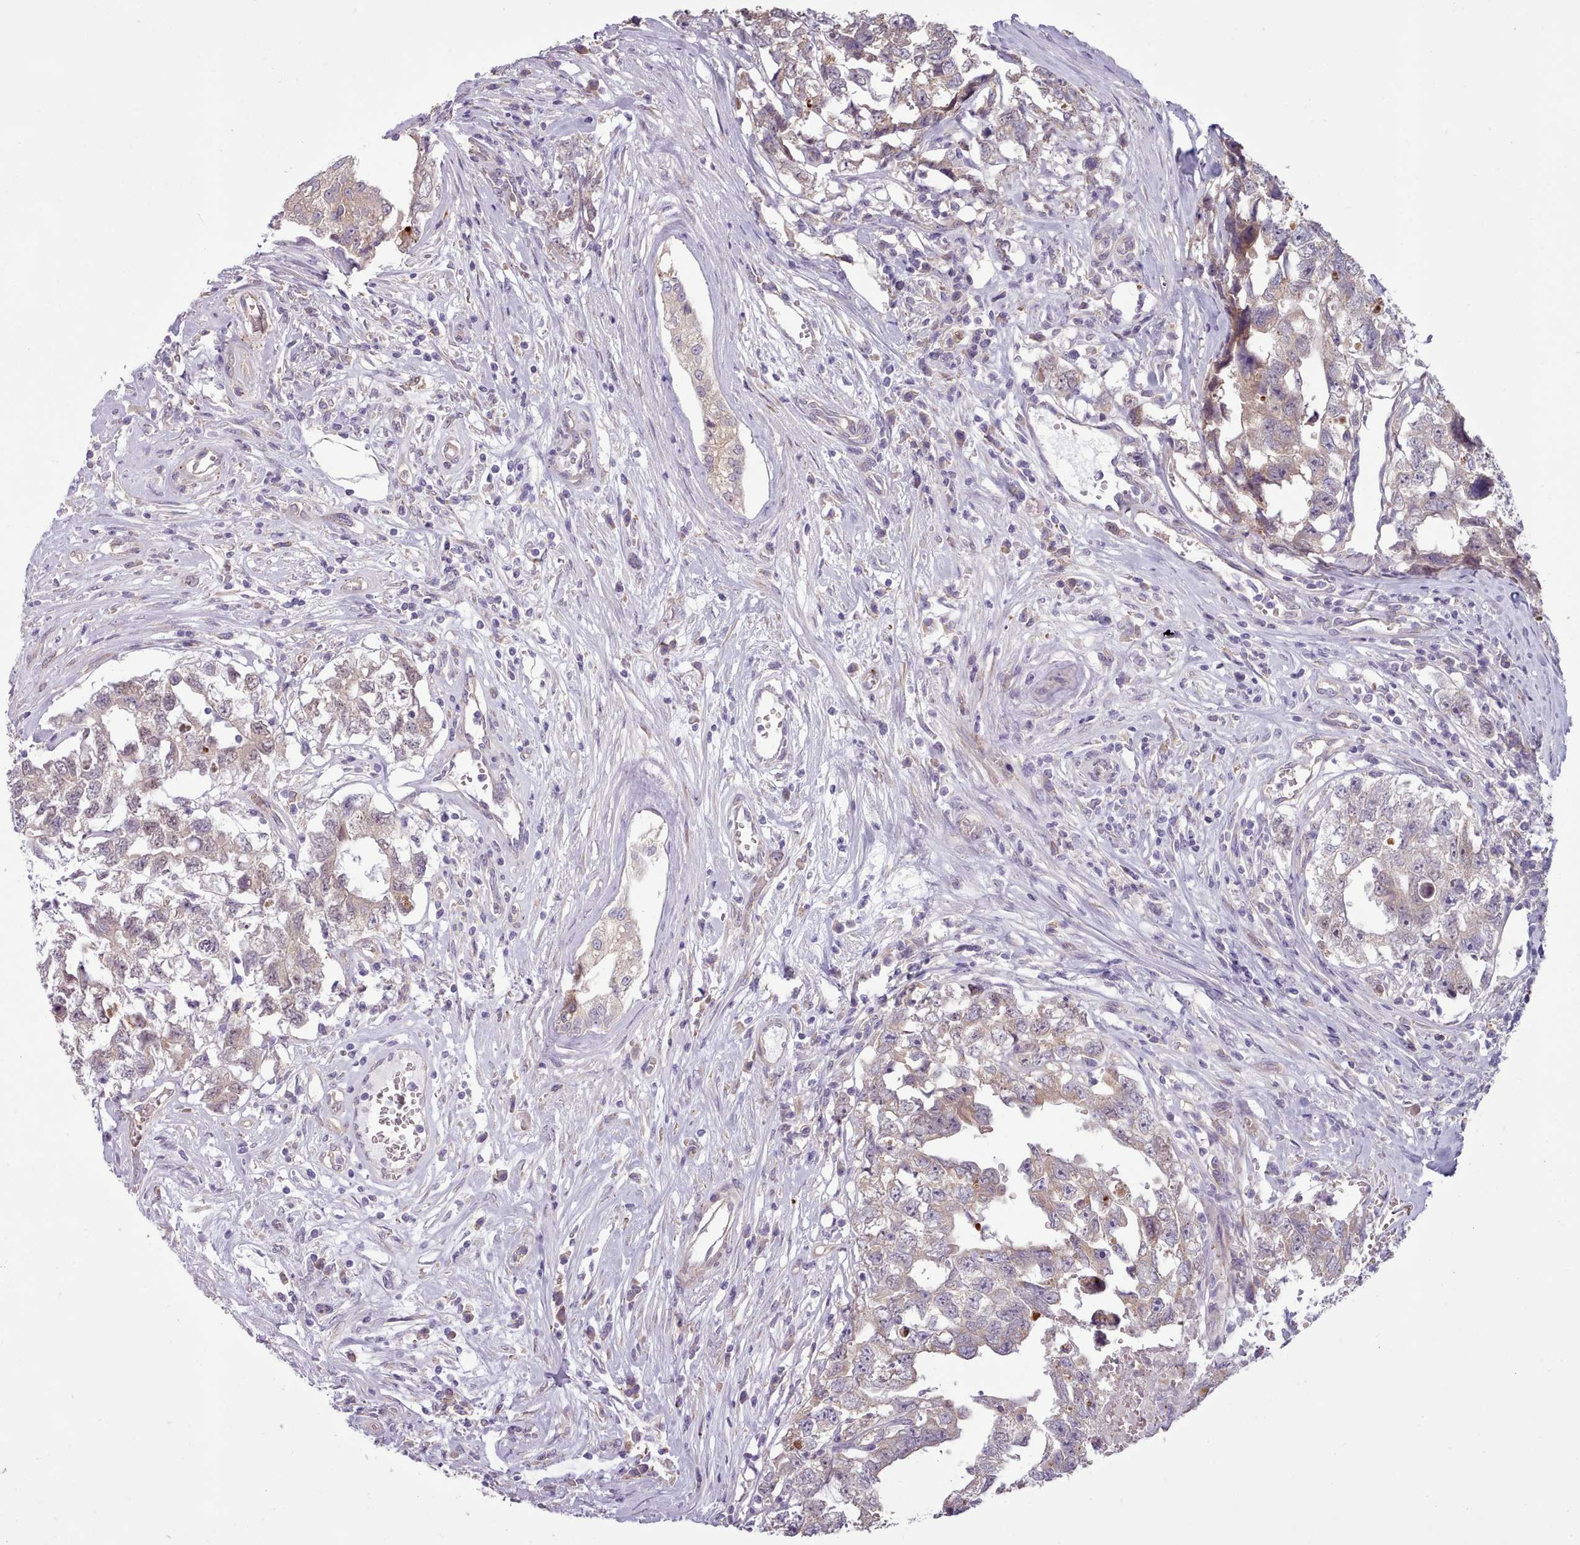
{"staining": {"intensity": "weak", "quantity": "25%-75%", "location": "cytoplasmic/membranous"}, "tissue": "testis cancer", "cell_type": "Tumor cells", "image_type": "cancer", "snomed": [{"axis": "morphology", "description": "Carcinoma, Embryonal, NOS"}, {"axis": "topography", "description": "Testis"}], "caption": "Immunohistochemical staining of human testis embryonal carcinoma displays low levels of weak cytoplasmic/membranous protein expression in approximately 25%-75% of tumor cells.", "gene": "DPF1", "patient": {"sex": "male", "age": 22}}